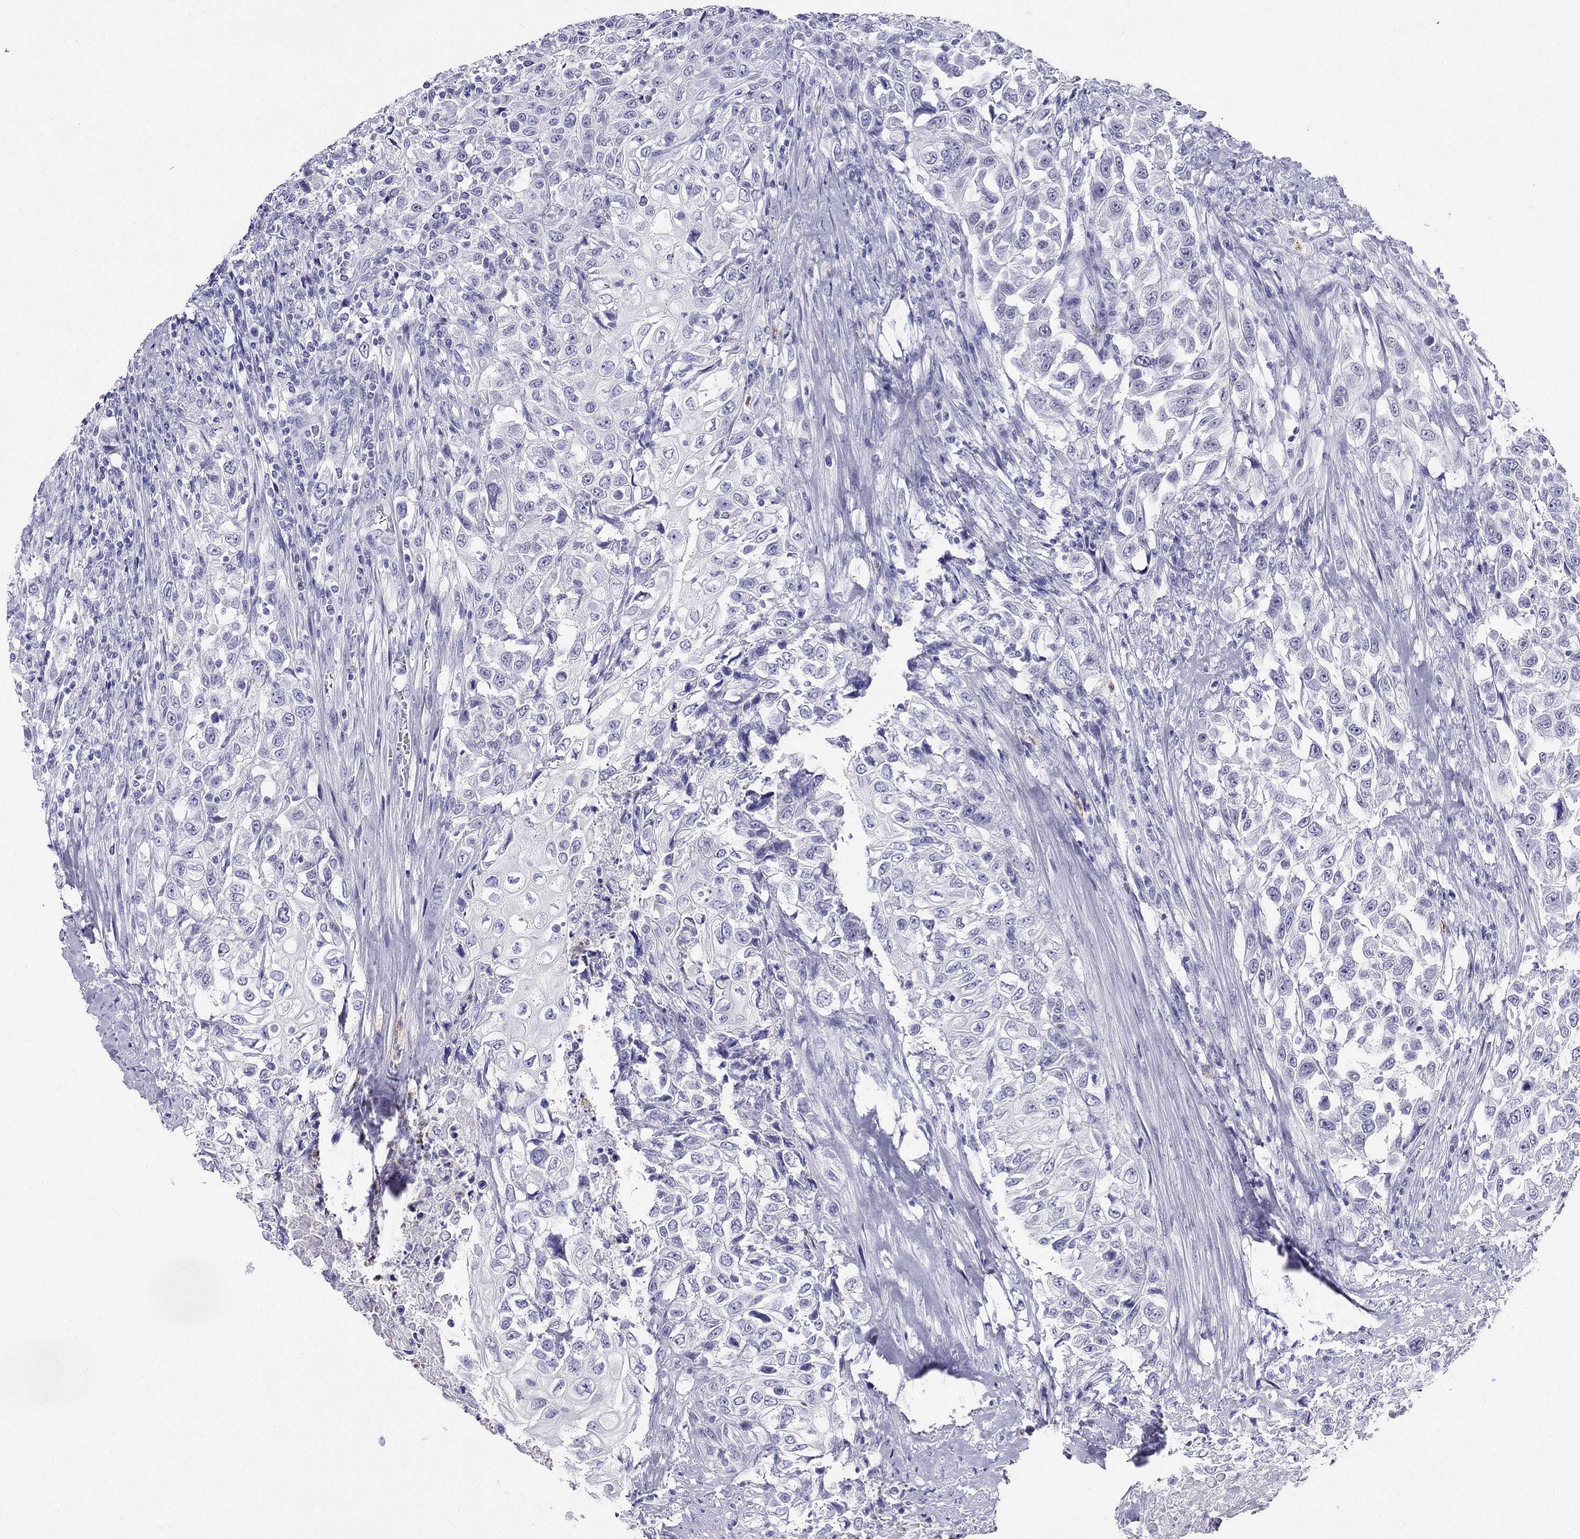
{"staining": {"intensity": "negative", "quantity": "none", "location": "none"}, "tissue": "urothelial cancer", "cell_type": "Tumor cells", "image_type": "cancer", "snomed": [{"axis": "morphology", "description": "Urothelial carcinoma, High grade"}, {"axis": "topography", "description": "Urinary bladder"}], "caption": "Histopathology image shows no protein staining in tumor cells of urothelial cancer tissue.", "gene": "PPP1R36", "patient": {"sex": "female", "age": 56}}